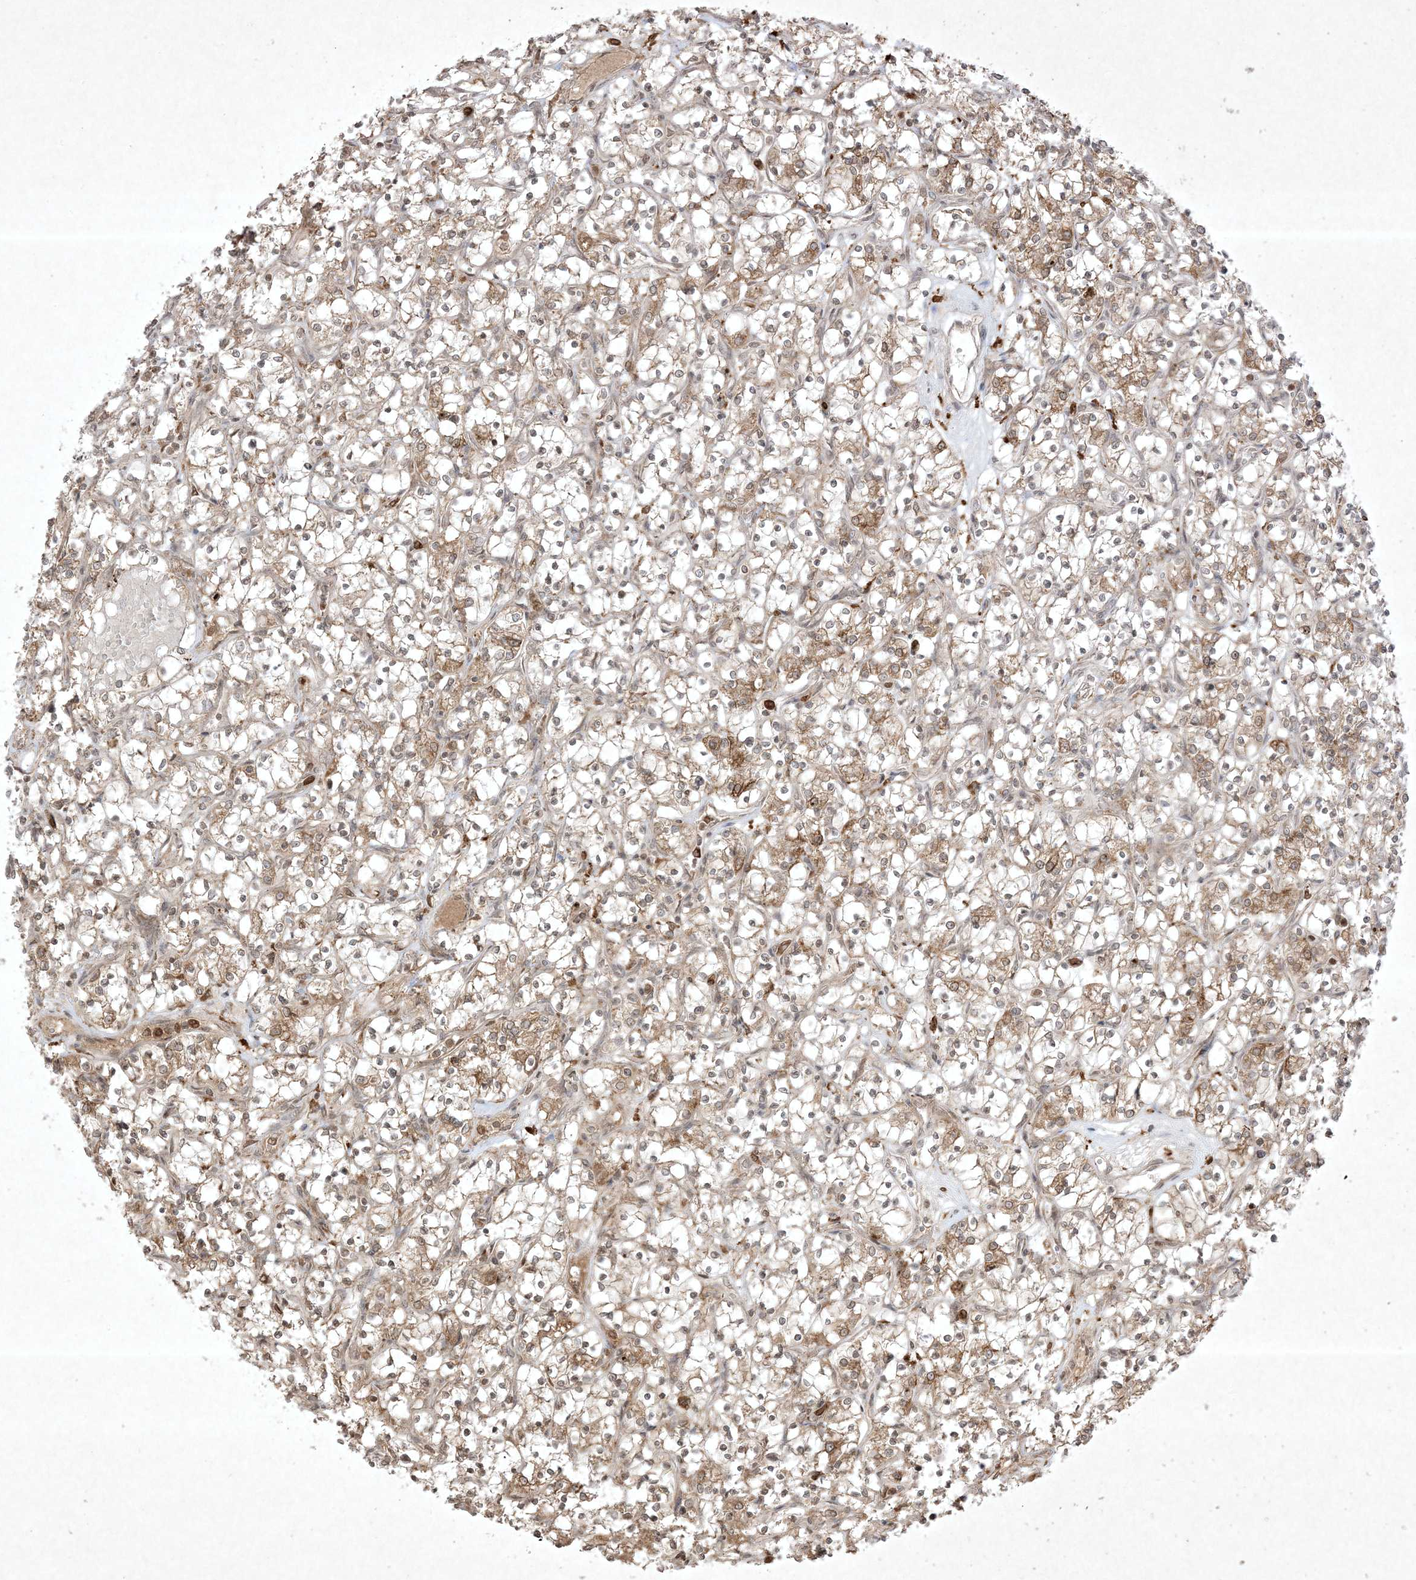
{"staining": {"intensity": "moderate", "quantity": "<25%", "location": "cytoplasmic/membranous"}, "tissue": "renal cancer", "cell_type": "Tumor cells", "image_type": "cancer", "snomed": [{"axis": "morphology", "description": "Adenocarcinoma, NOS"}, {"axis": "topography", "description": "Kidney"}], "caption": "Adenocarcinoma (renal) was stained to show a protein in brown. There is low levels of moderate cytoplasmic/membranous staining in about <25% of tumor cells.", "gene": "PTK6", "patient": {"sex": "female", "age": 69}}